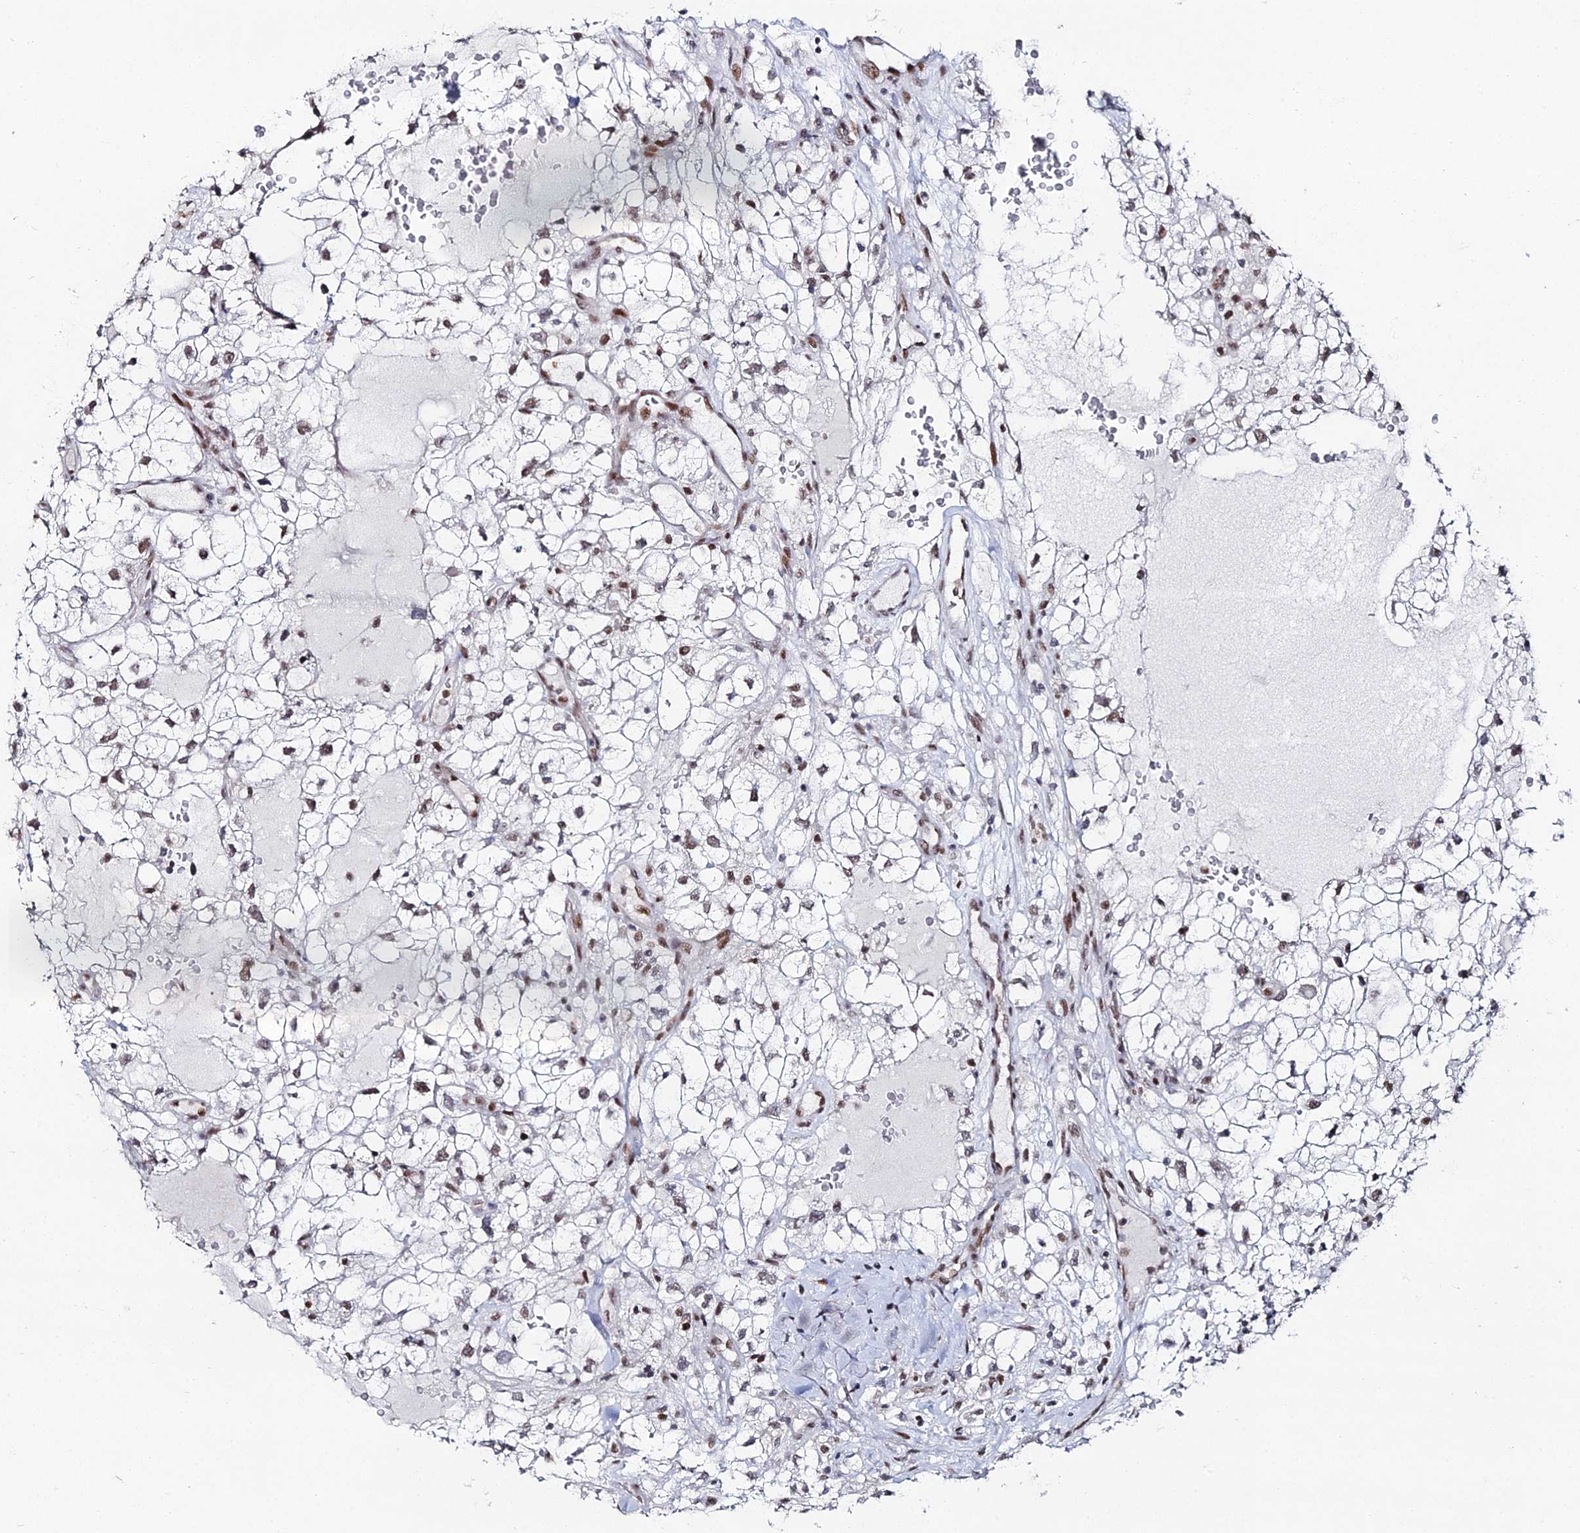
{"staining": {"intensity": "weak", "quantity": "25%-75%", "location": "nuclear"}, "tissue": "renal cancer", "cell_type": "Tumor cells", "image_type": "cancer", "snomed": [{"axis": "morphology", "description": "Adenocarcinoma, NOS"}, {"axis": "topography", "description": "Kidney"}], "caption": "Renal cancer (adenocarcinoma) tissue displays weak nuclear staining in about 25%-75% of tumor cells", "gene": "GSC2", "patient": {"sex": "male", "age": 59}}